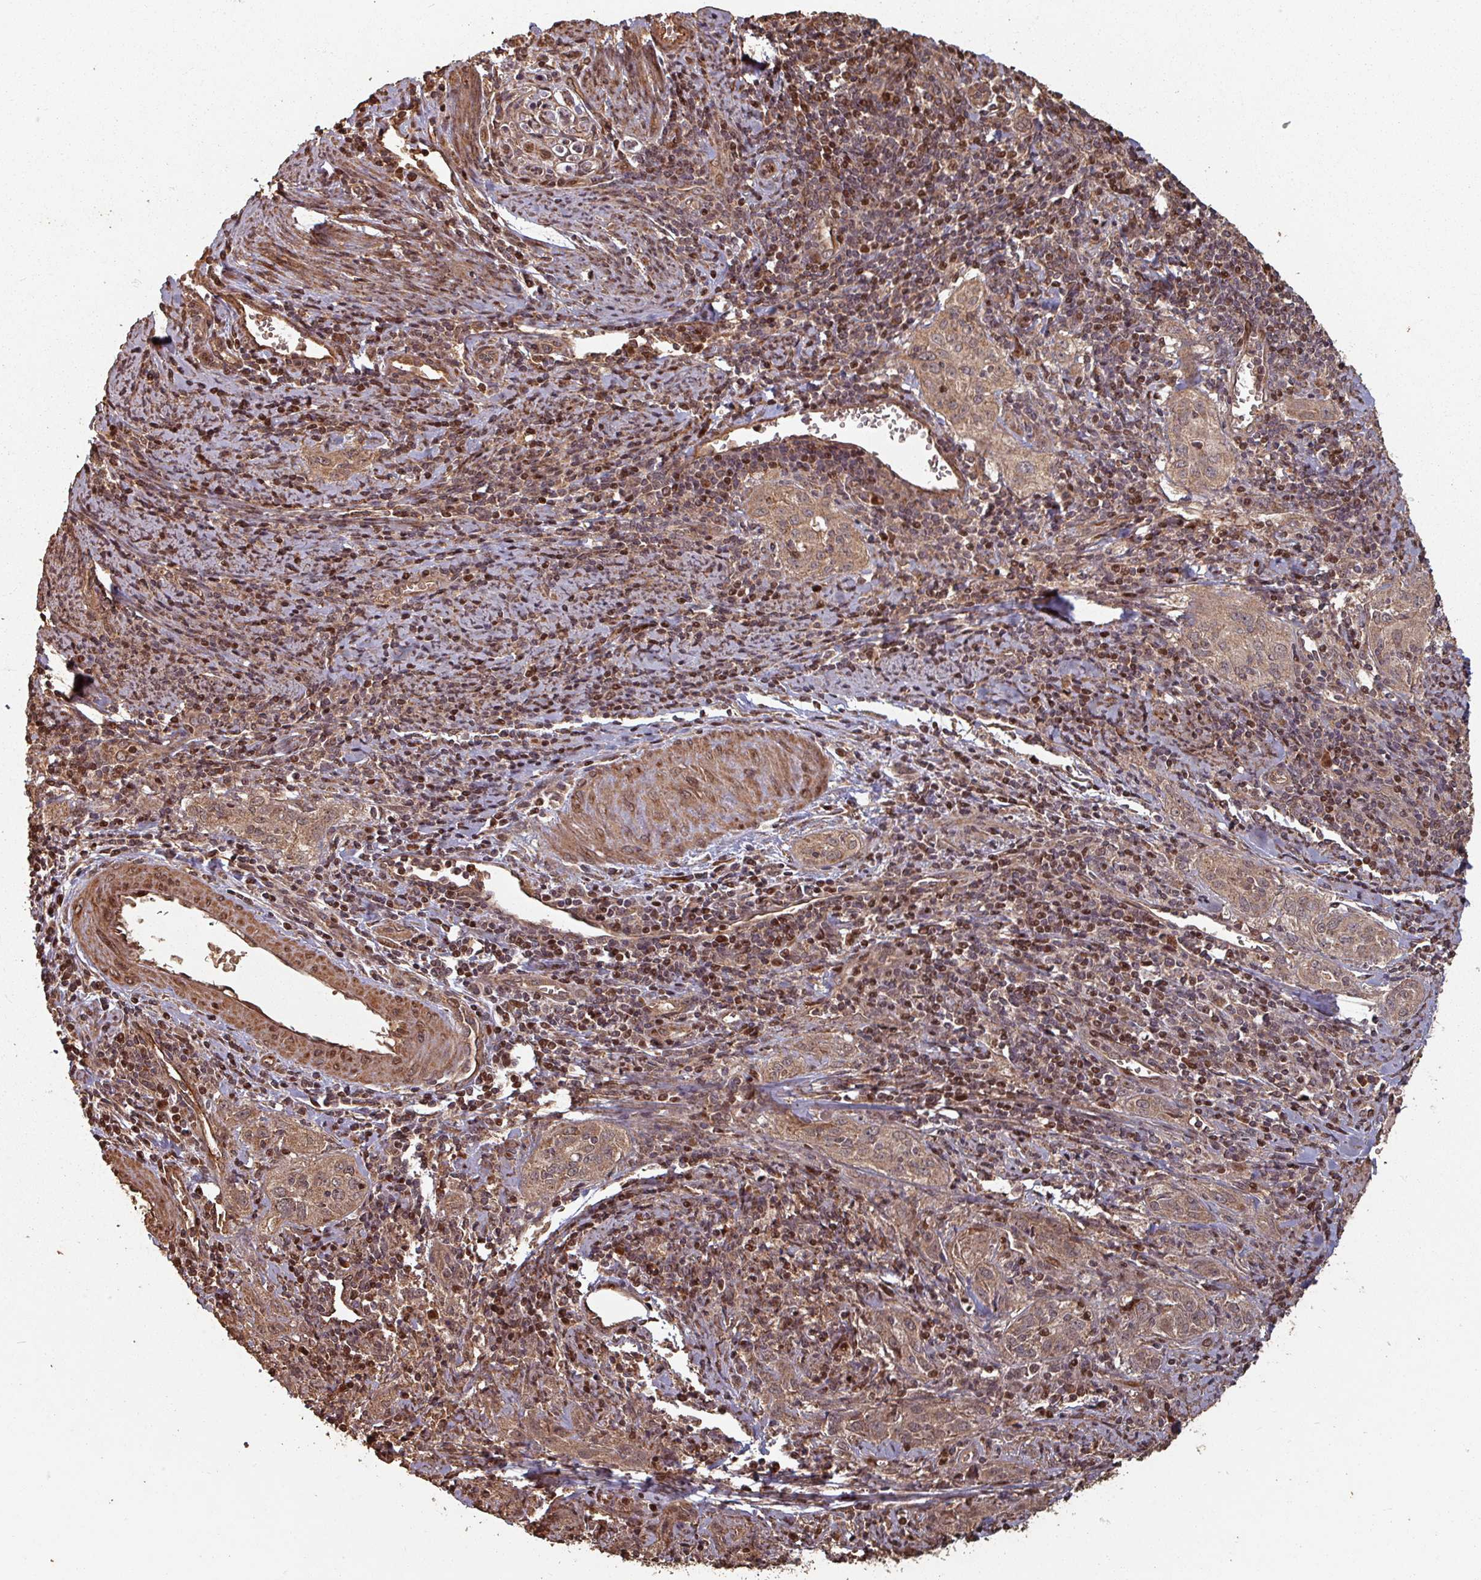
{"staining": {"intensity": "moderate", "quantity": ">75%", "location": "cytoplasmic/membranous,nuclear"}, "tissue": "cervical cancer", "cell_type": "Tumor cells", "image_type": "cancer", "snomed": [{"axis": "morphology", "description": "Squamous cell carcinoma, NOS"}, {"axis": "topography", "description": "Cervix"}], "caption": "Cervical cancer (squamous cell carcinoma) tissue demonstrates moderate cytoplasmic/membranous and nuclear staining in about >75% of tumor cells (Stains: DAB in brown, nuclei in blue, Microscopy: brightfield microscopy at high magnification).", "gene": "EID1", "patient": {"sex": "female", "age": 57}}